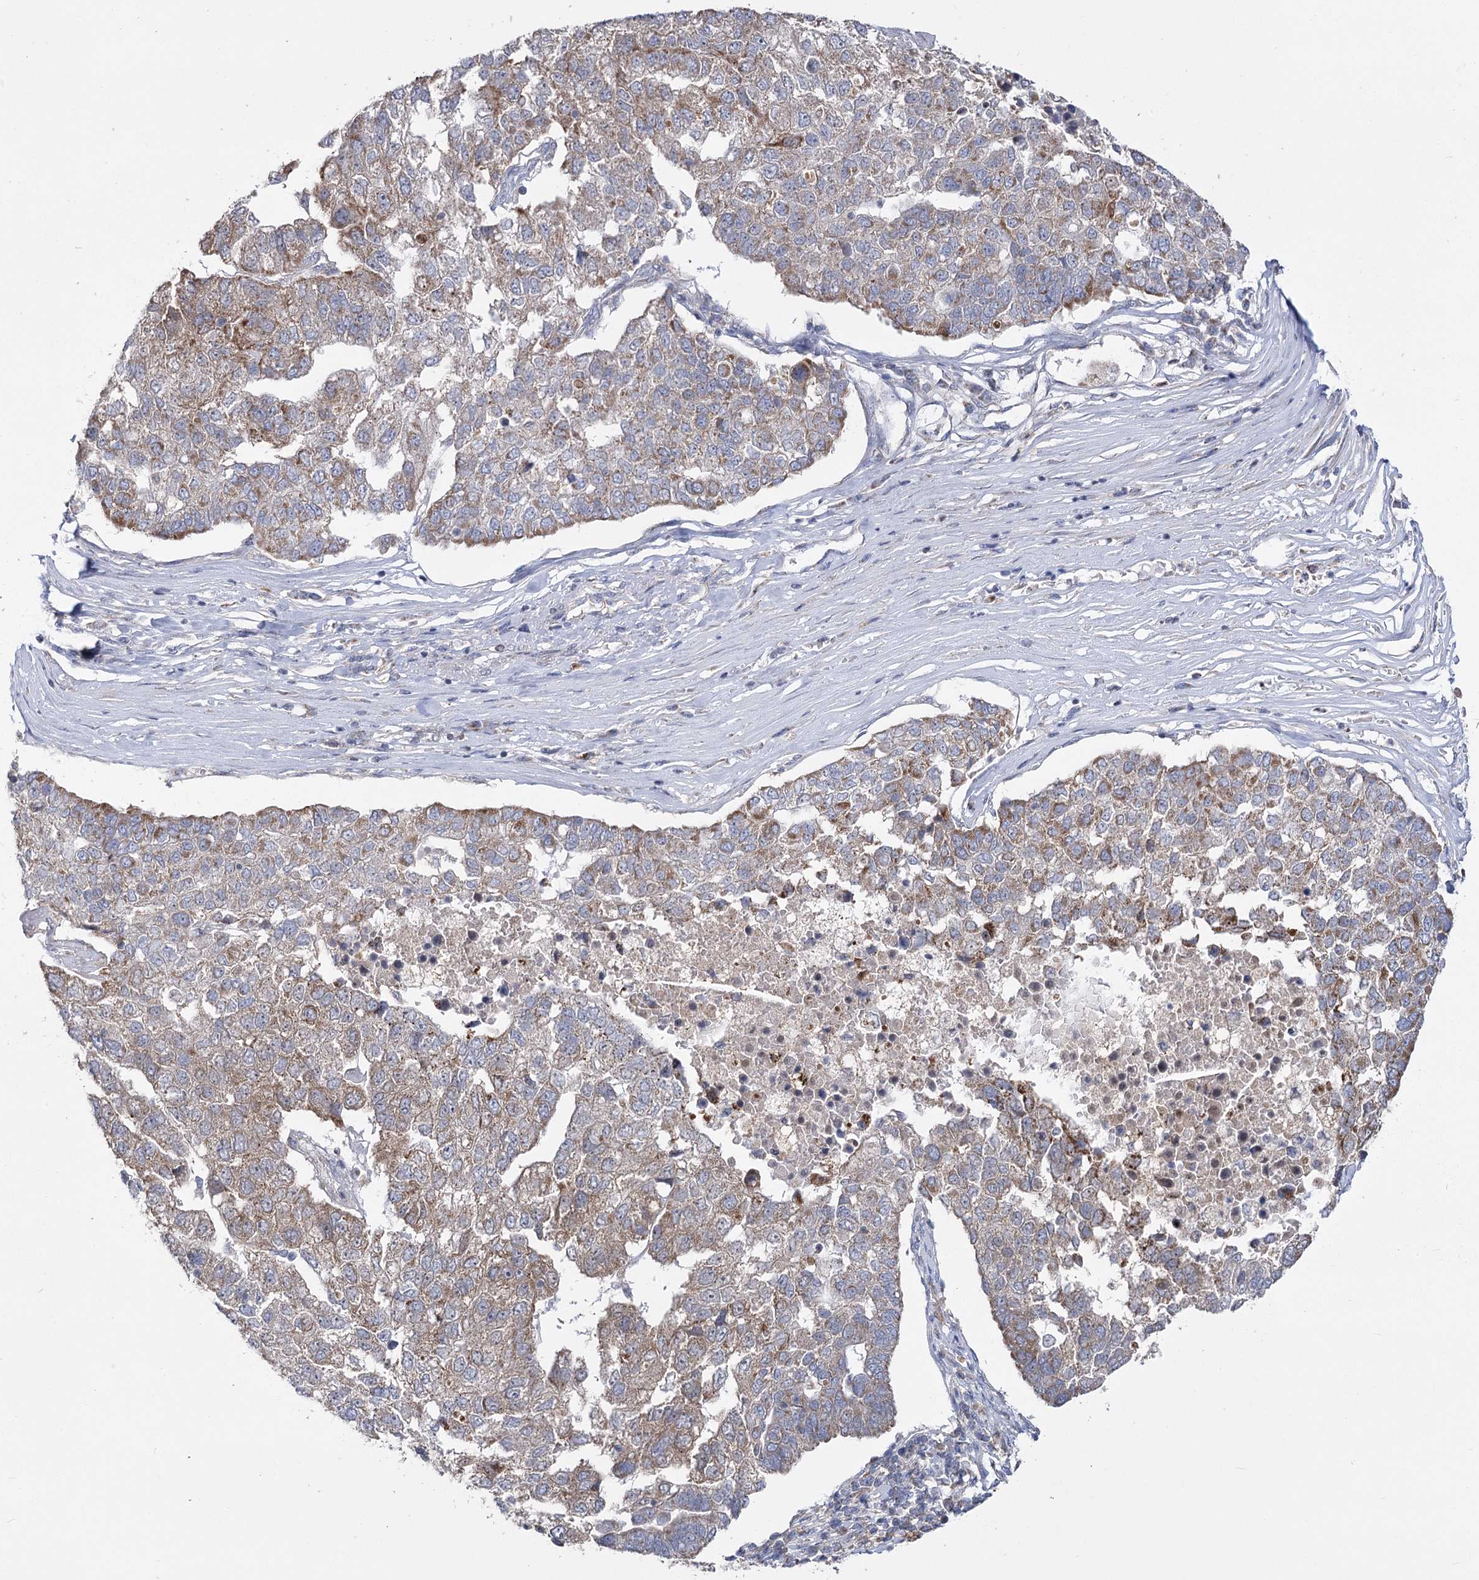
{"staining": {"intensity": "weak", "quantity": ">75%", "location": "cytoplasmic/membranous"}, "tissue": "pancreatic cancer", "cell_type": "Tumor cells", "image_type": "cancer", "snomed": [{"axis": "morphology", "description": "Adenocarcinoma, NOS"}, {"axis": "topography", "description": "Pancreas"}], "caption": "An immunohistochemistry (IHC) histopathology image of neoplastic tissue is shown. Protein staining in brown highlights weak cytoplasmic/membranous positivity in pancreatic cancer (adenocarcinoma) within tumor cells.", "gene": "PDHB", "patient": {"sex": "female", "age": 61}}